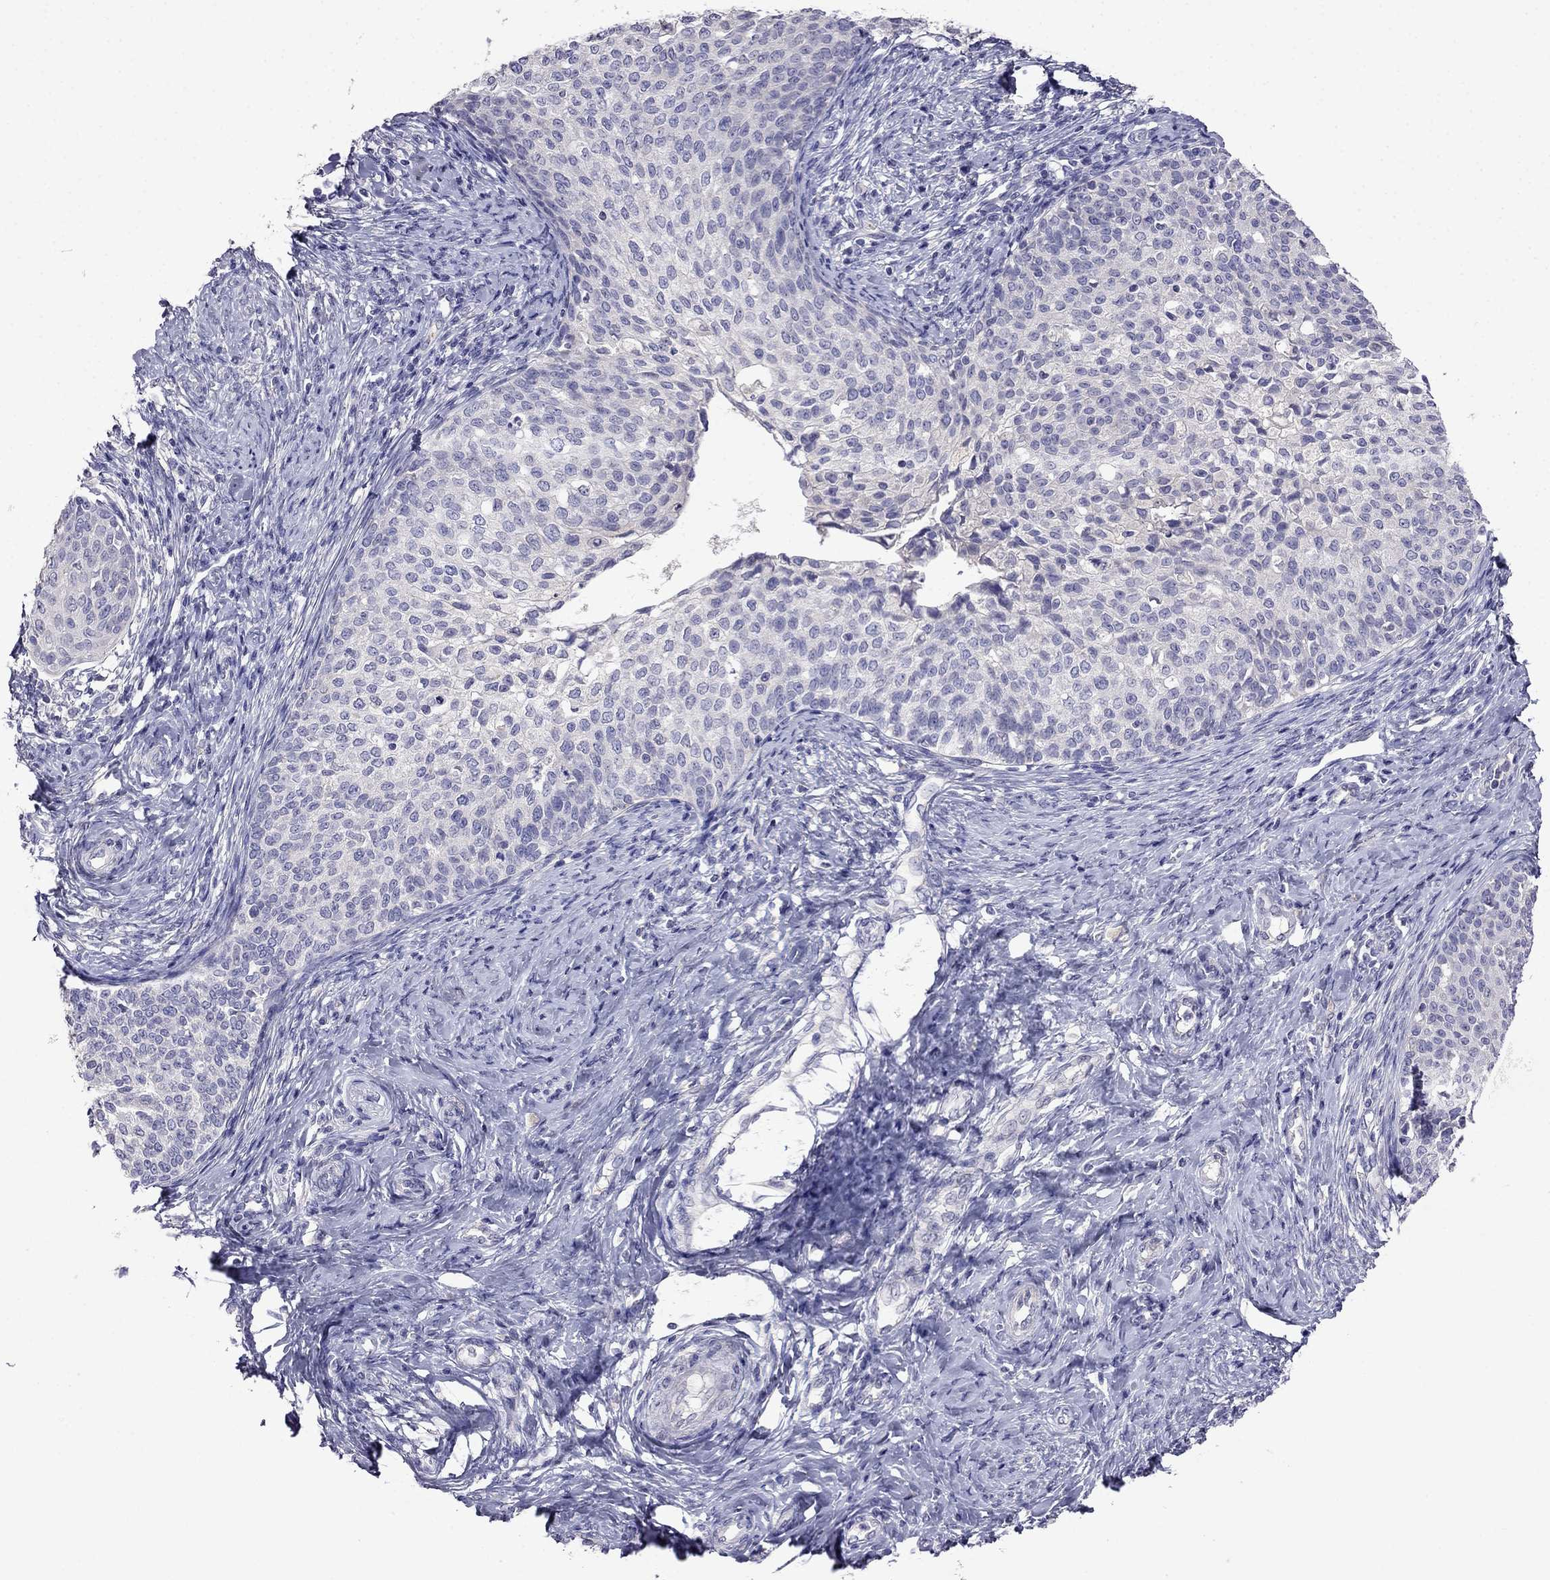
{"staining": {"intensity": "negative", "quantity": "none", "location": "none"}, "tissue": "cervical cancer", "cell_type": "Tumor cells", "image_type": "cancer", "snomed": [{"axis": "morphology", "description": "Squamous cell carcinoma, NOS"}, {"axis": "topography", "description": "Cervix"}], "caption": "Immunohistochemical staining of human cervical cancer (squamous cell carcinoma) exhibits no significant positivity in tumor cells. (DAB immunohistochemistry, high magnification).", "gene": "SCNN1D", "patient": {"sex": "female", "age": 51}}